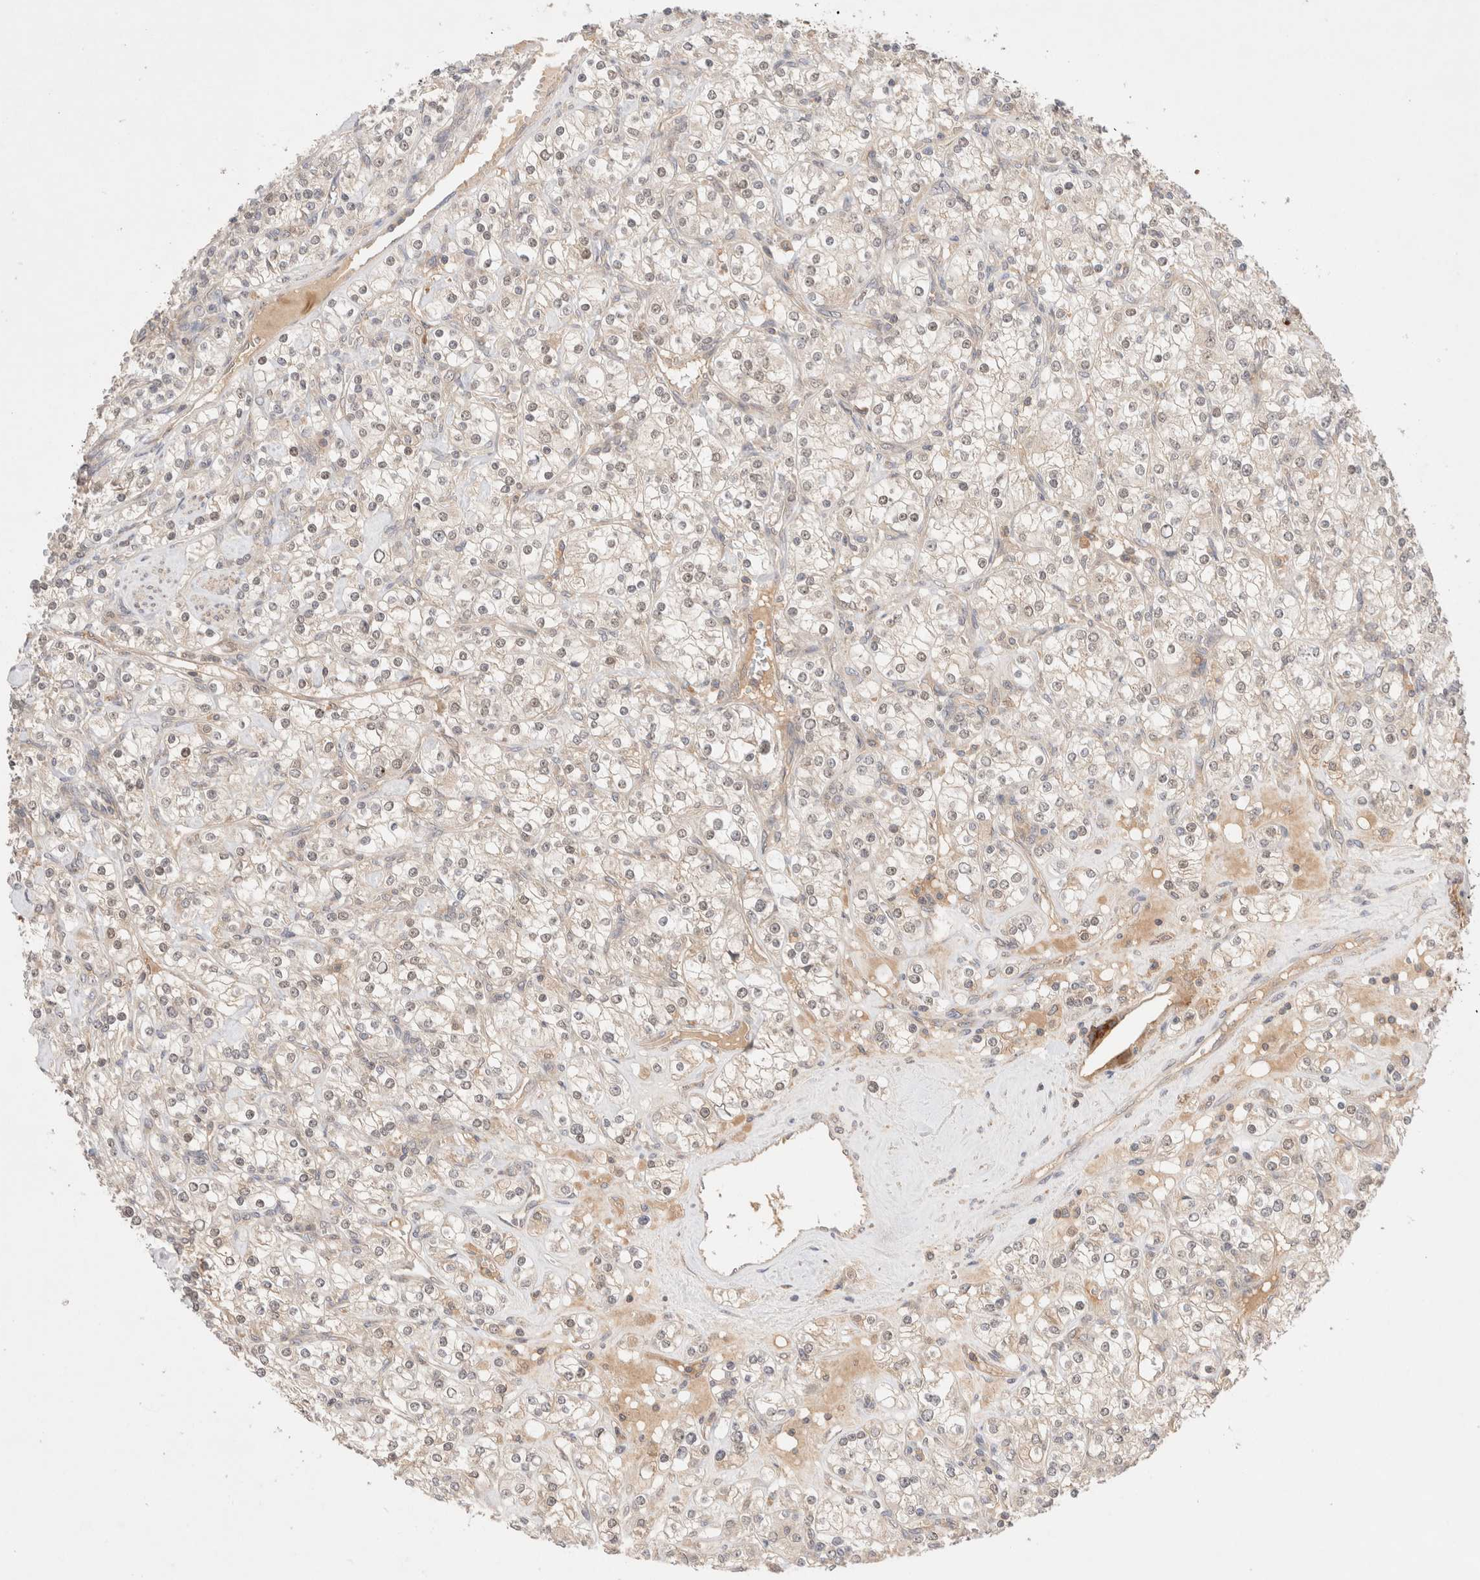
{"staining": {"intensity": "weak", "quantity": "25%-75%", "location": "nuclear"}, "tissue": "renal cancer", "cell_type": "Tumor cells", "image_type": "cancer", "snomed": [{"axis": "morphology", "description": "Adenocarcinoma, NOS"}, {"axis": "topography", "description": "Kidney"}], "caption": "This micrograph exhibits immunohistochemistry (IHC) staining of renal adenocarcinoma, with low weak nuclear staining in about 25%-75% of tumor cells.", "gene": "CARNMT1", "patient": {"sex": "male", "age": 77}}